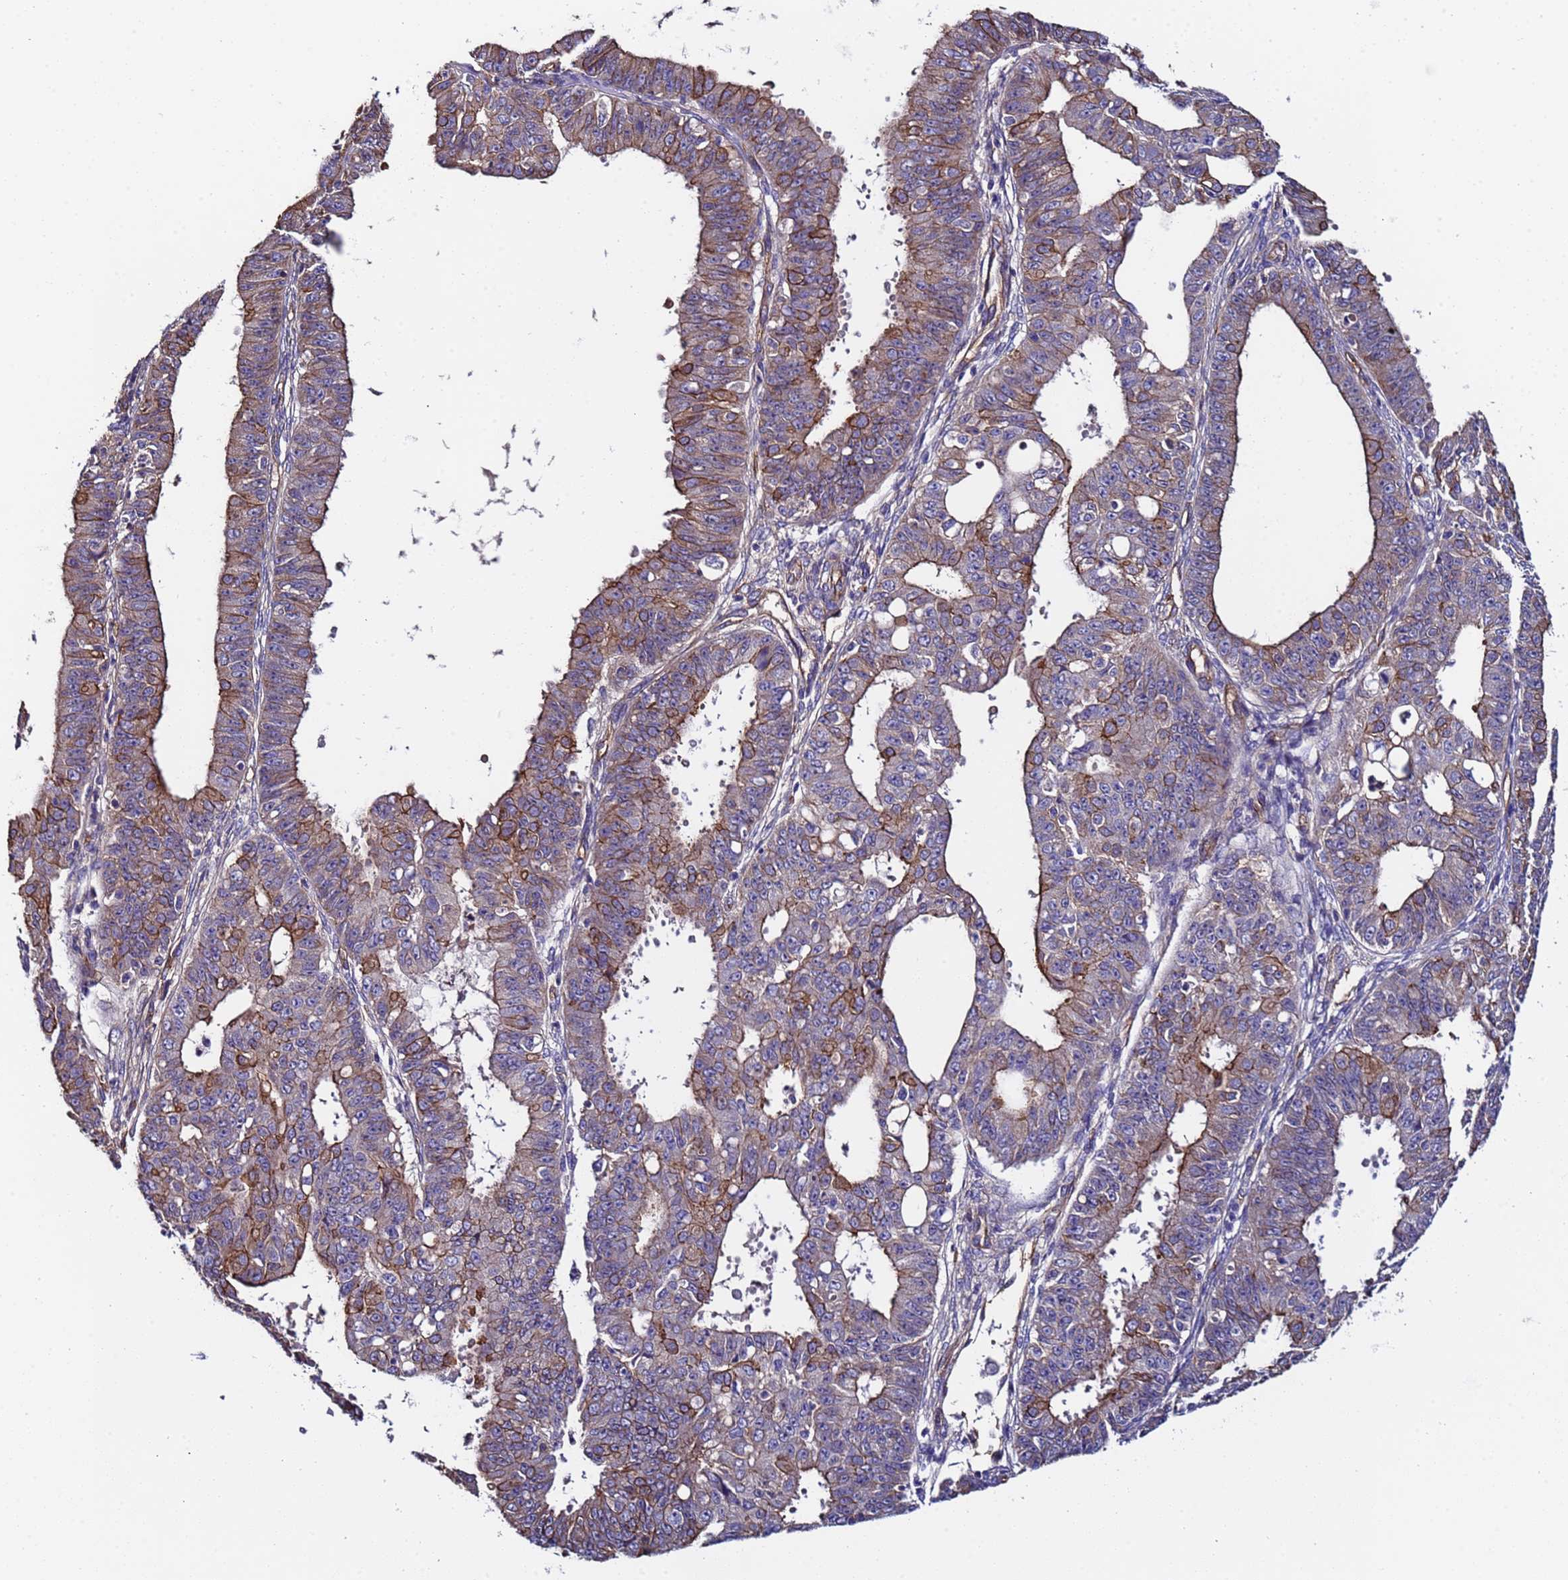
{"staining": {"intensity": "moderate", "quantity": "25%-75%", "location": "cytoplasmic/membranous"}, "tissue": "ovarian cancer", "cell_type": "Tumor cells", "image_type": "cancer", "snomed": [{"axis": "morphology", "description": "Carcinoma, endometroid"}, {"axis": "topography", "description": "Appendix"}, {"axis": "topography", "description": "Ovary"}], "caption": "The micrograph exhibits a brown stain indicating the presence of a protein in the cytoplasmic/membranous of tumor cells in ovarian endometroid carcinoma.", "gene": "ZNF248", "patient": {"sex": "female", "age": 42}}